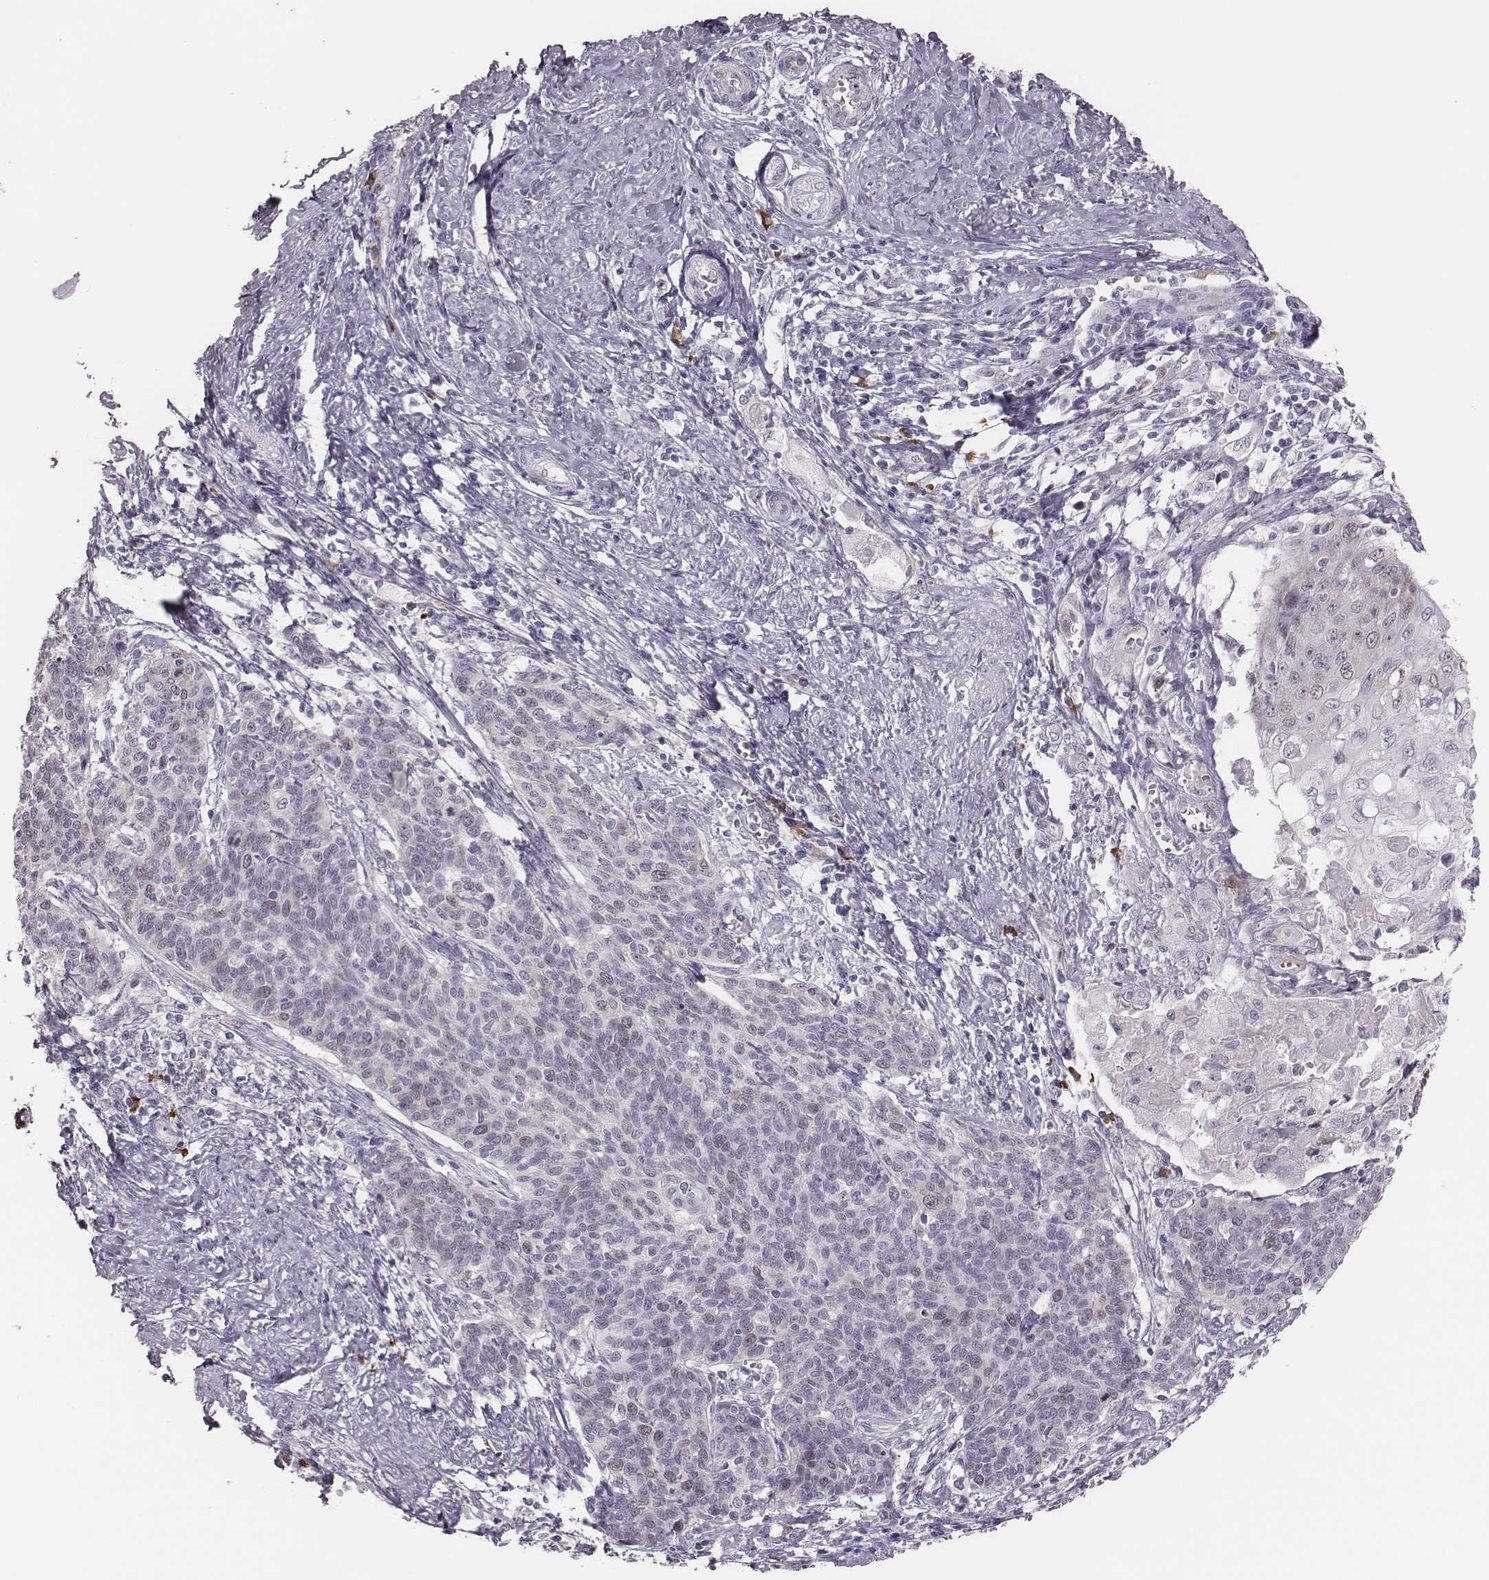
{"staining": {"intensity": "negative", "quantity": "none", "location": "none"}, "tissue": "cervical cancer", "cell_type": "Tumor cells", "image_type": "cancer", "snomed": [{"axis": "morphology", "description": "Squamous cell carcinoma, NOS"}, {"axis": "topography", "description": "Cervix"}], "caption": "IHC photomicrograph of neoplastic tissue: human cervical cancer (squamous cell carcinoma) stained with DAB (3,3'-diaminobenzidine) reveals no significant protein expression in tumor cells.", "gene": "PBK", "patient": {"sex": "female", "age": 39}}